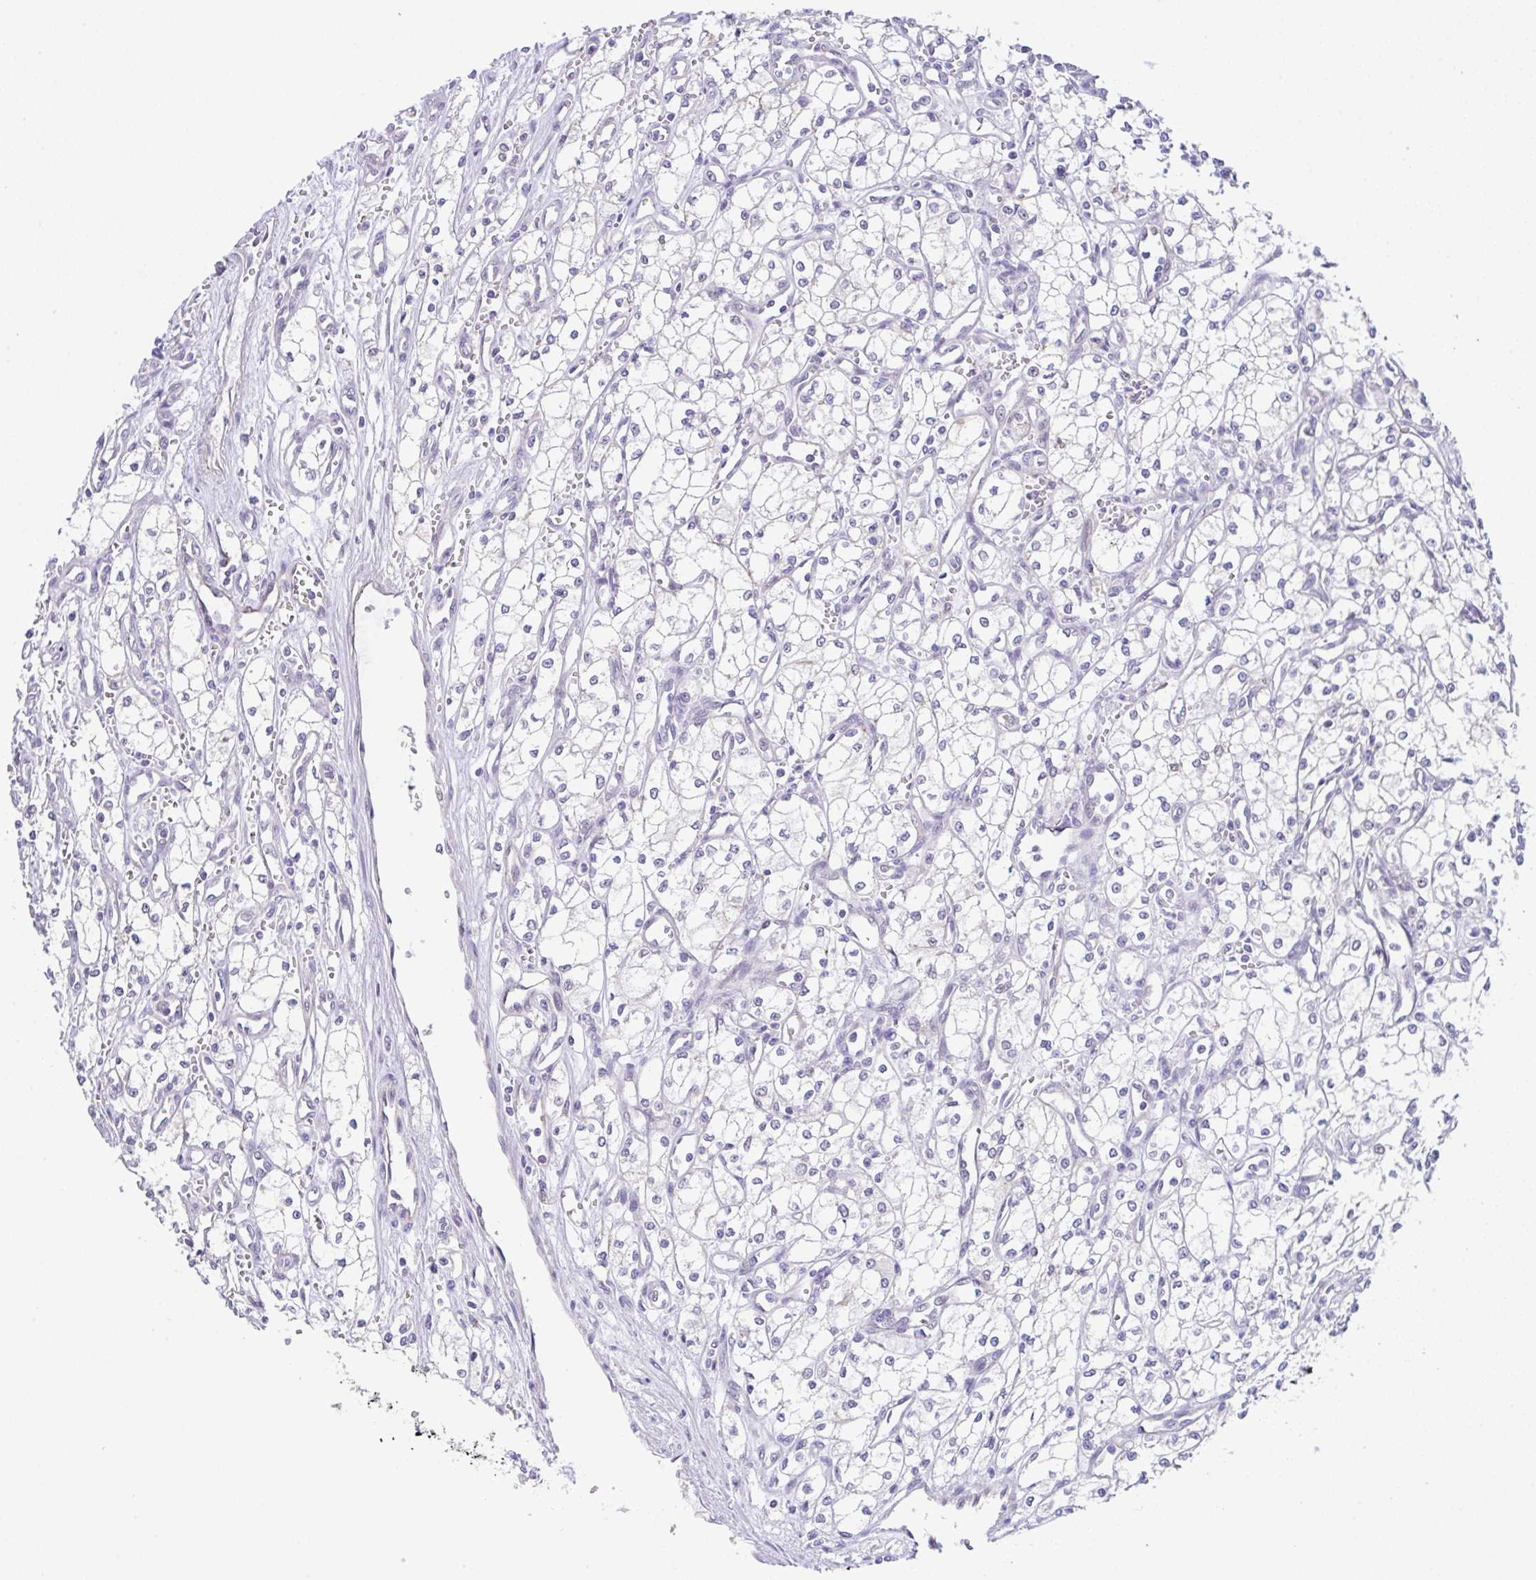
{"staining": {"intensity": "negative", "quantity": "none", "location": "none"}, "tissue": "renal cancer", "cell_type": "Tumor cells", "image_type": "cancer", "snomed": [{"axis": "morphology", "description": "Adenocarcinoma, NOS"}, {"axis": "topography", "description": "Kidney"}], "caption": "This micrograph is of adenocarcinoma (renal) stained with IHC to label a protein in brown with the nuclei are counter-stained blue. There is no expression in tumor cells.", "gene": "CGNL1", "patient": {"sex": "male", "age": 59}}